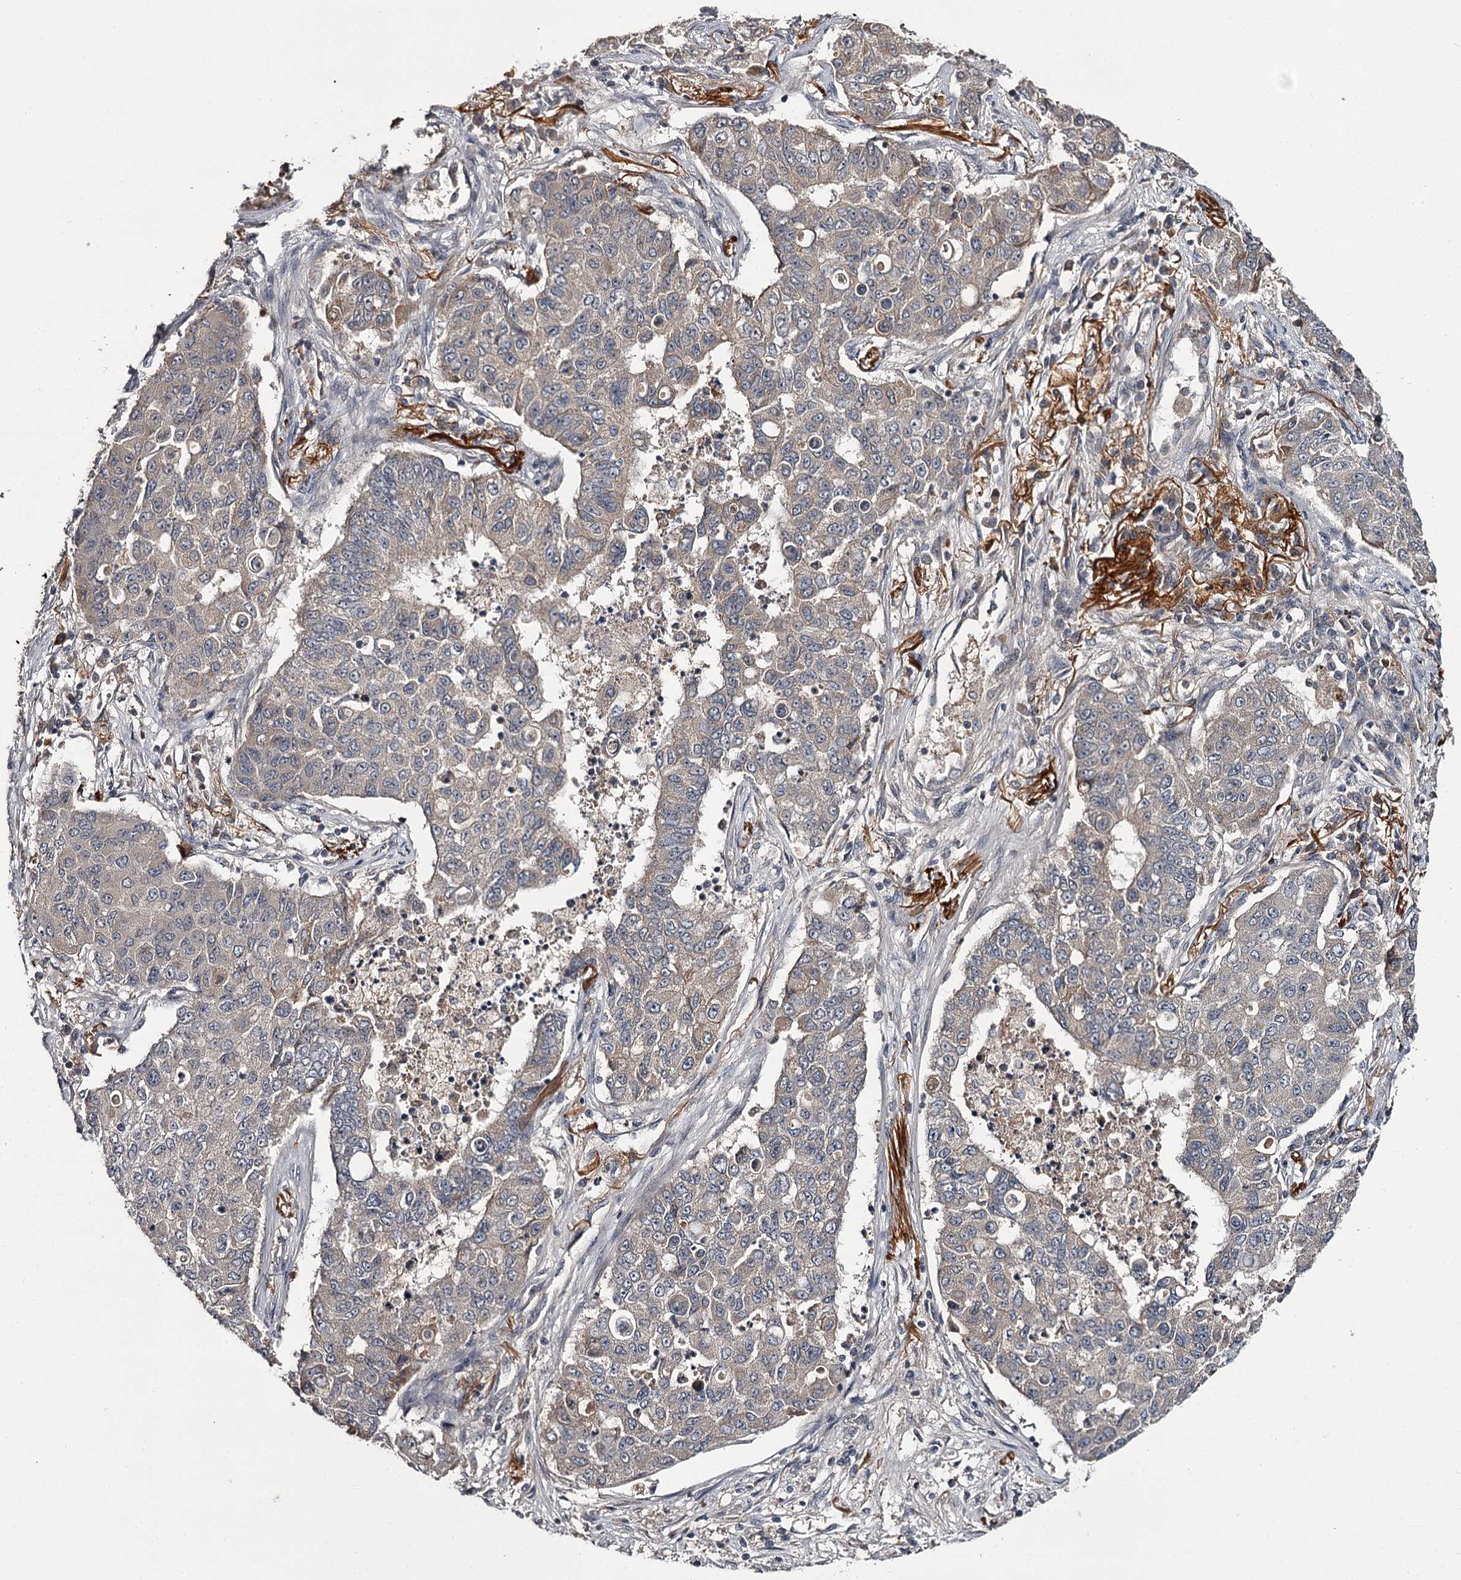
{"staining": {"intensity": "weak", "quantity": "<25%", "location": "cytoplasmic/membranous"}, "tissue": "lung cancer", "cell_type": "Tumor cells", "image_type": "cancer", "snomed": [{"axis": "morphology", "description": "Squamous cell carcinoma, NOS"}, {"axis": "topography", "description": "Lung"}], "caption": "Immunohistochemistry of squamous cell carcinoma (lung) displays no staining in tumor cells.", "gene": "CWF19L2", "patient": {"sex": "male", "age": 74}}